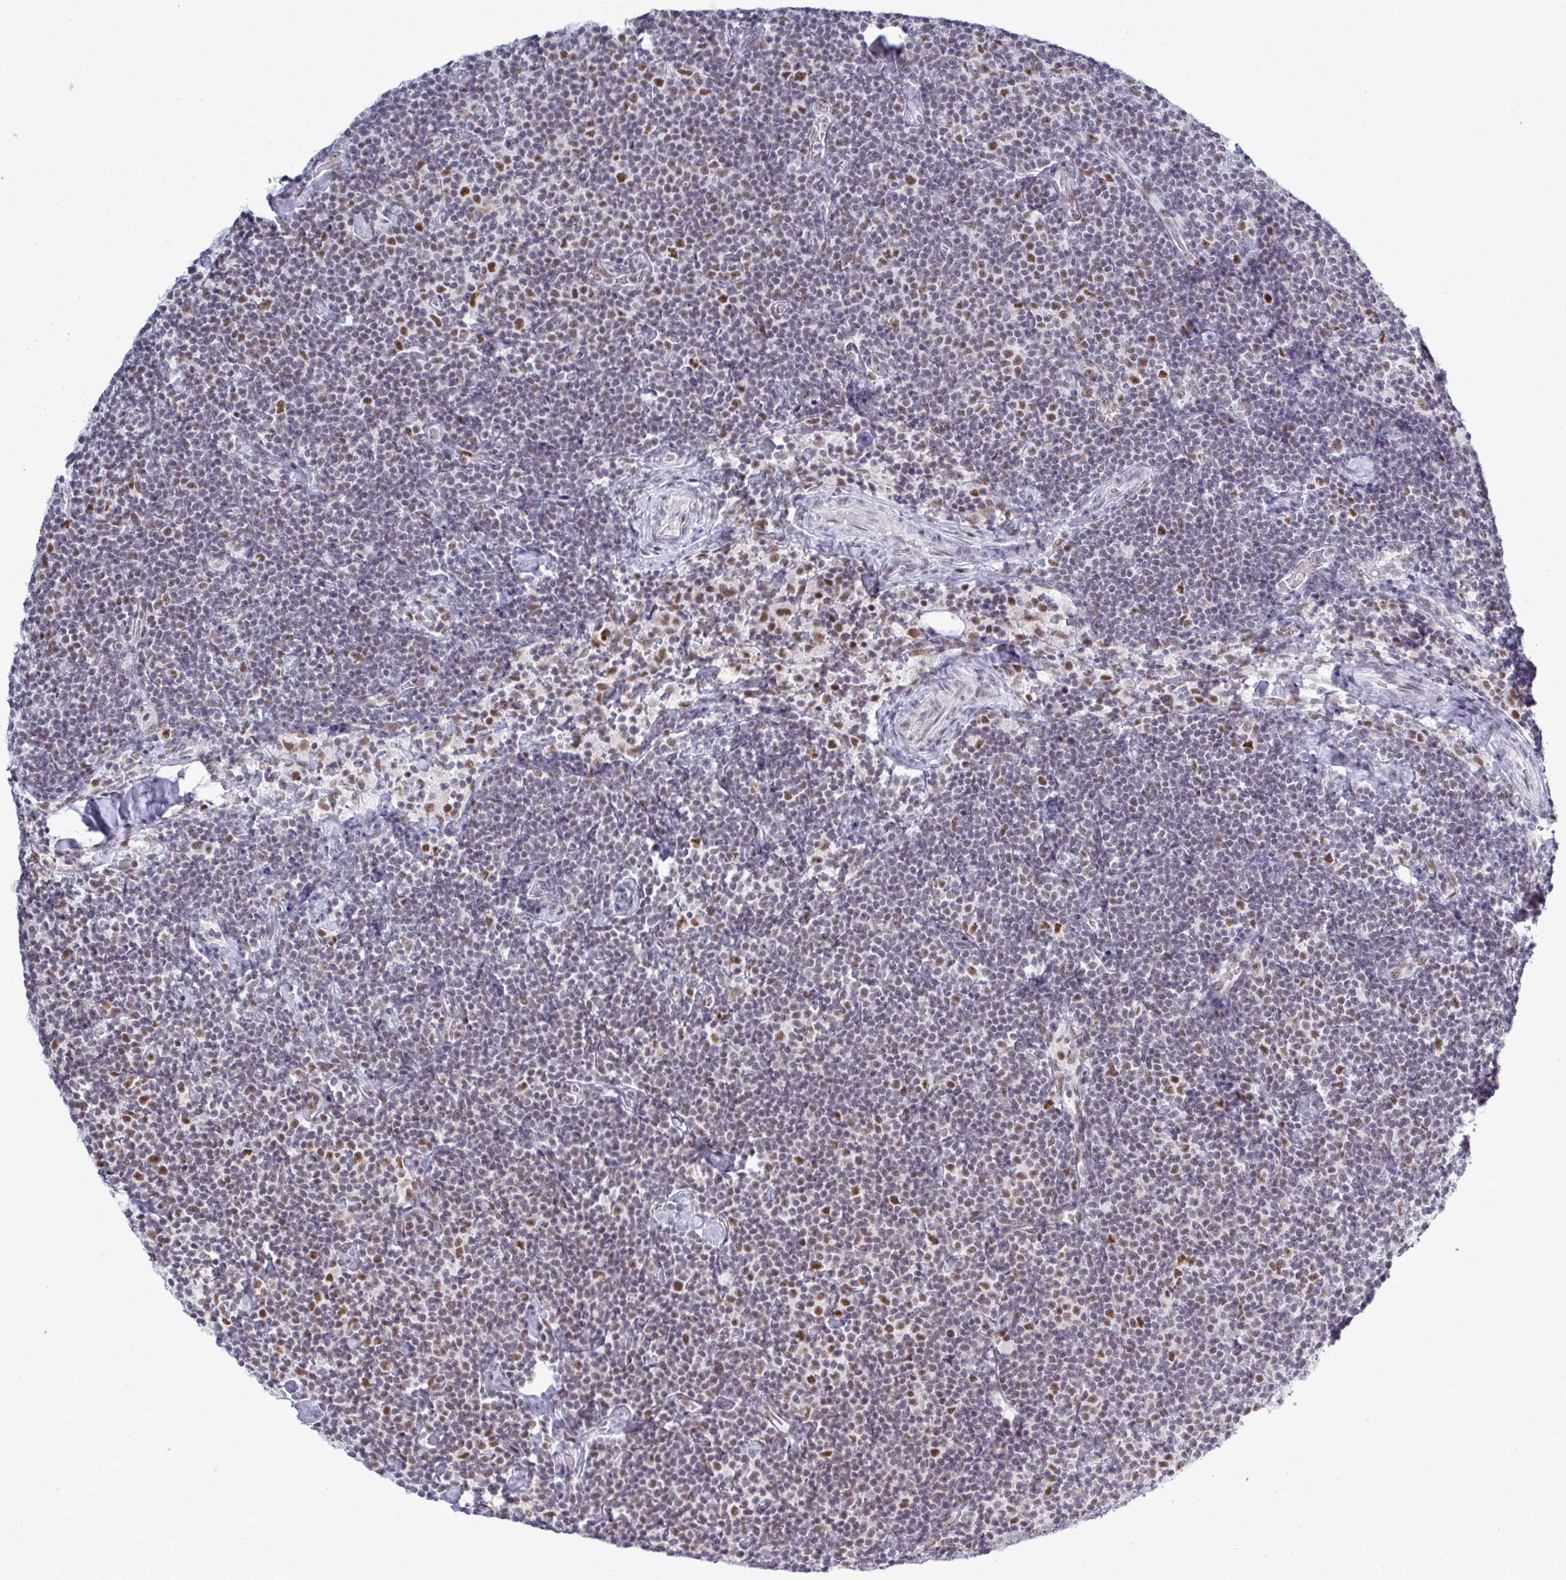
{"staining": {"intensity": "strong", "quantity": "<25%", "location": "nuclear"}, "tissue": "lymphoma", "cell_type": "Tumor cells", "image_type": "cancer", "snomed": [{"axis": "morphology", "description": "Malignant lymphoma, non-Hodgkin's type, Low grade"}, {"axis": "topography", "description": "Lymph node"}], "caption": "The histopathology image shows immunohistochemical staining of lymphoma. There is strong nuclear staining is appreciated in about <25% of tumor cells.", "gene": "PPP1R10", "patient": {"sex": "male", "age": 81}}